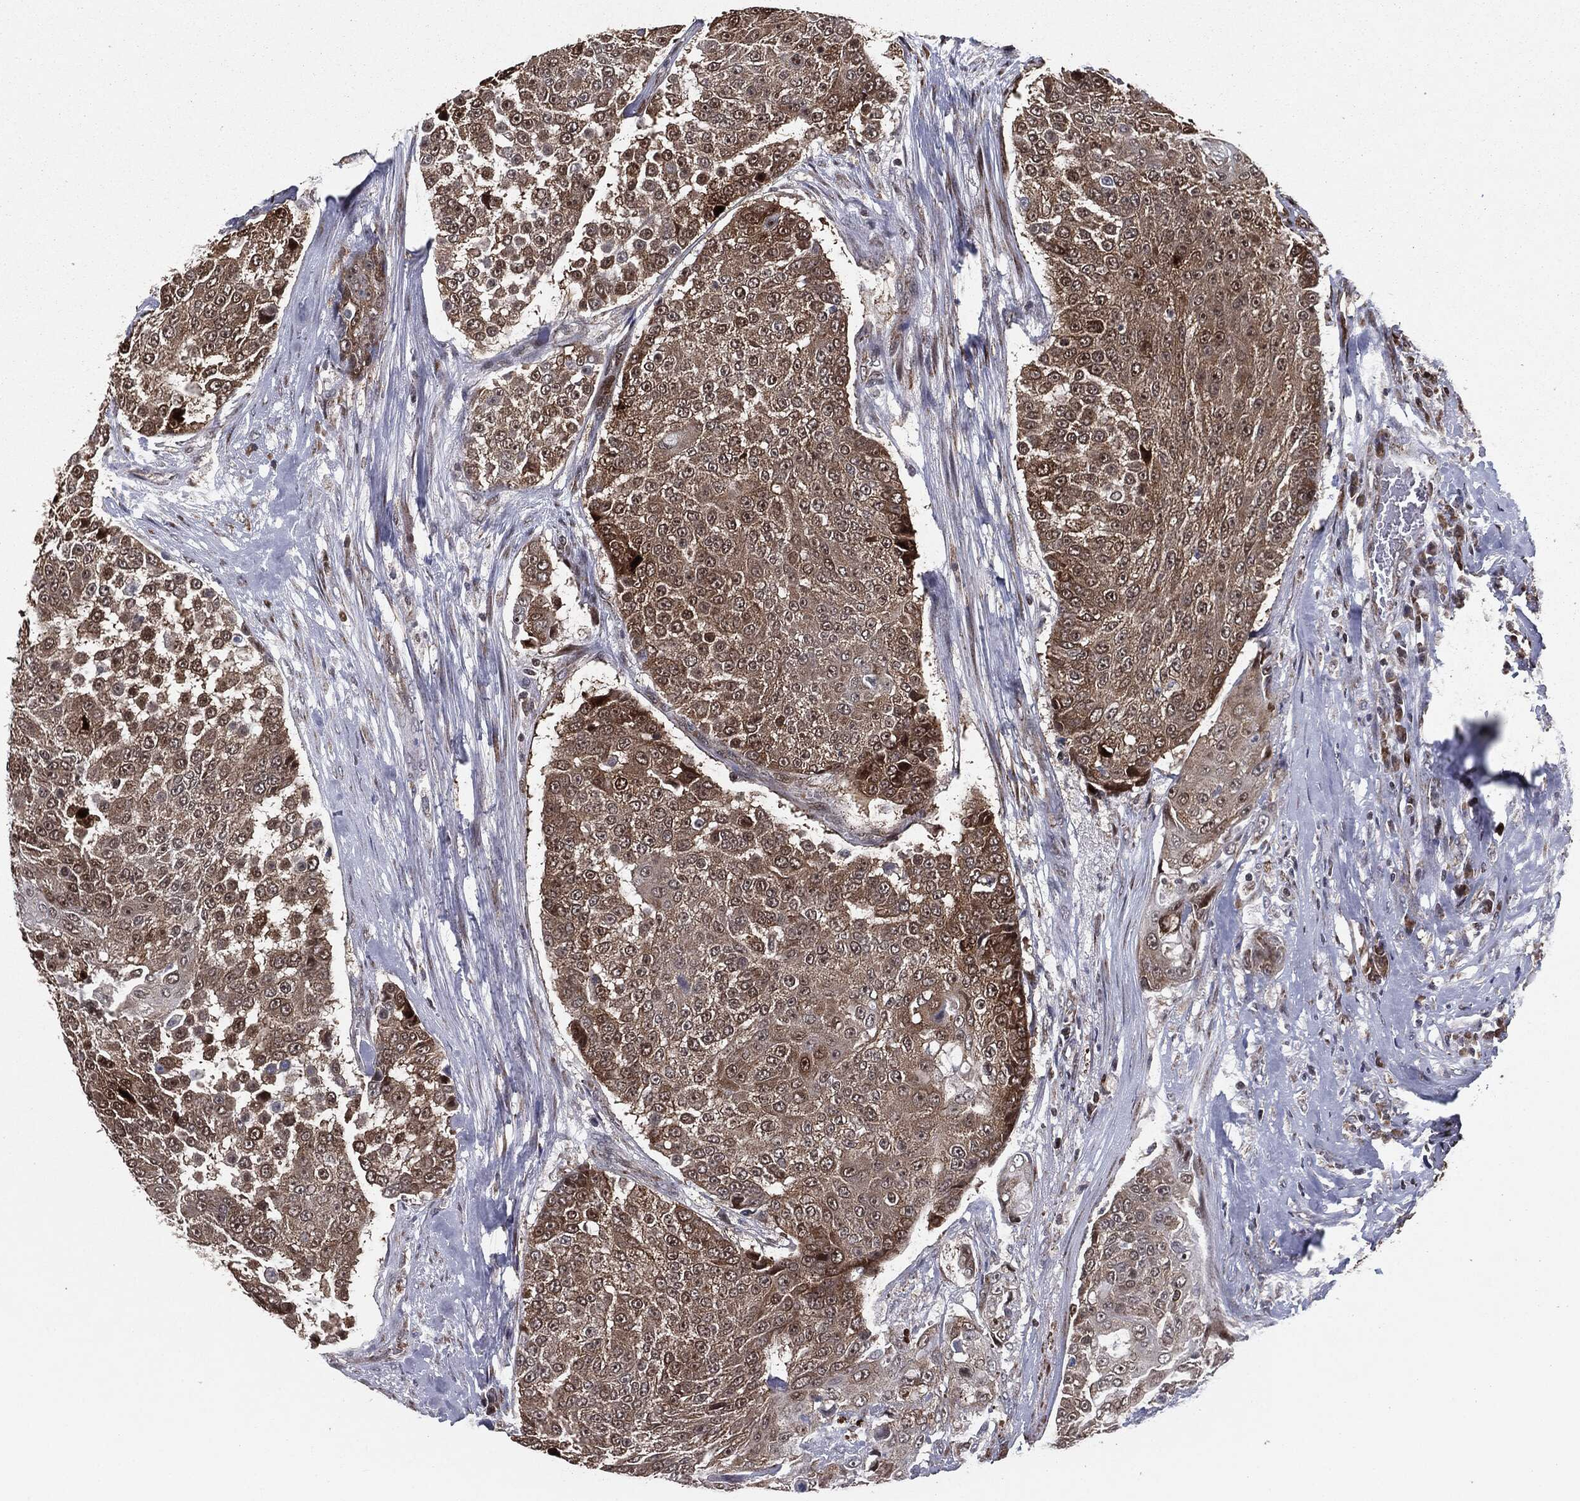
{"staining": {"intensity": "moderate", "quantity": ">75%", "location": "cytoplasmic/membranous"}, "tissue": "urothelial cancer", "cell_type": "Tumor cells", "image_type": "cancer", "snomed": [{"axis": "morphology", "description": "Urothelial carcinoma, High grade"}, {"axis": "topography", "description": "Urinary bladder"}], "caption": "An immunohistochemistry (IHC) image of neoplastic tissue is shown. Protein staining in brown shows moderate cytoplasmic/membranous positivity in urothelial carcinoma (high-grade) within tumor cells. (Stains: DAB in brown, nuclei in blue, Microscopy: brightfield microscopy at high magnification).", "gene": "CHCHD2", "patient": {"sex": "female", "age": 63}}